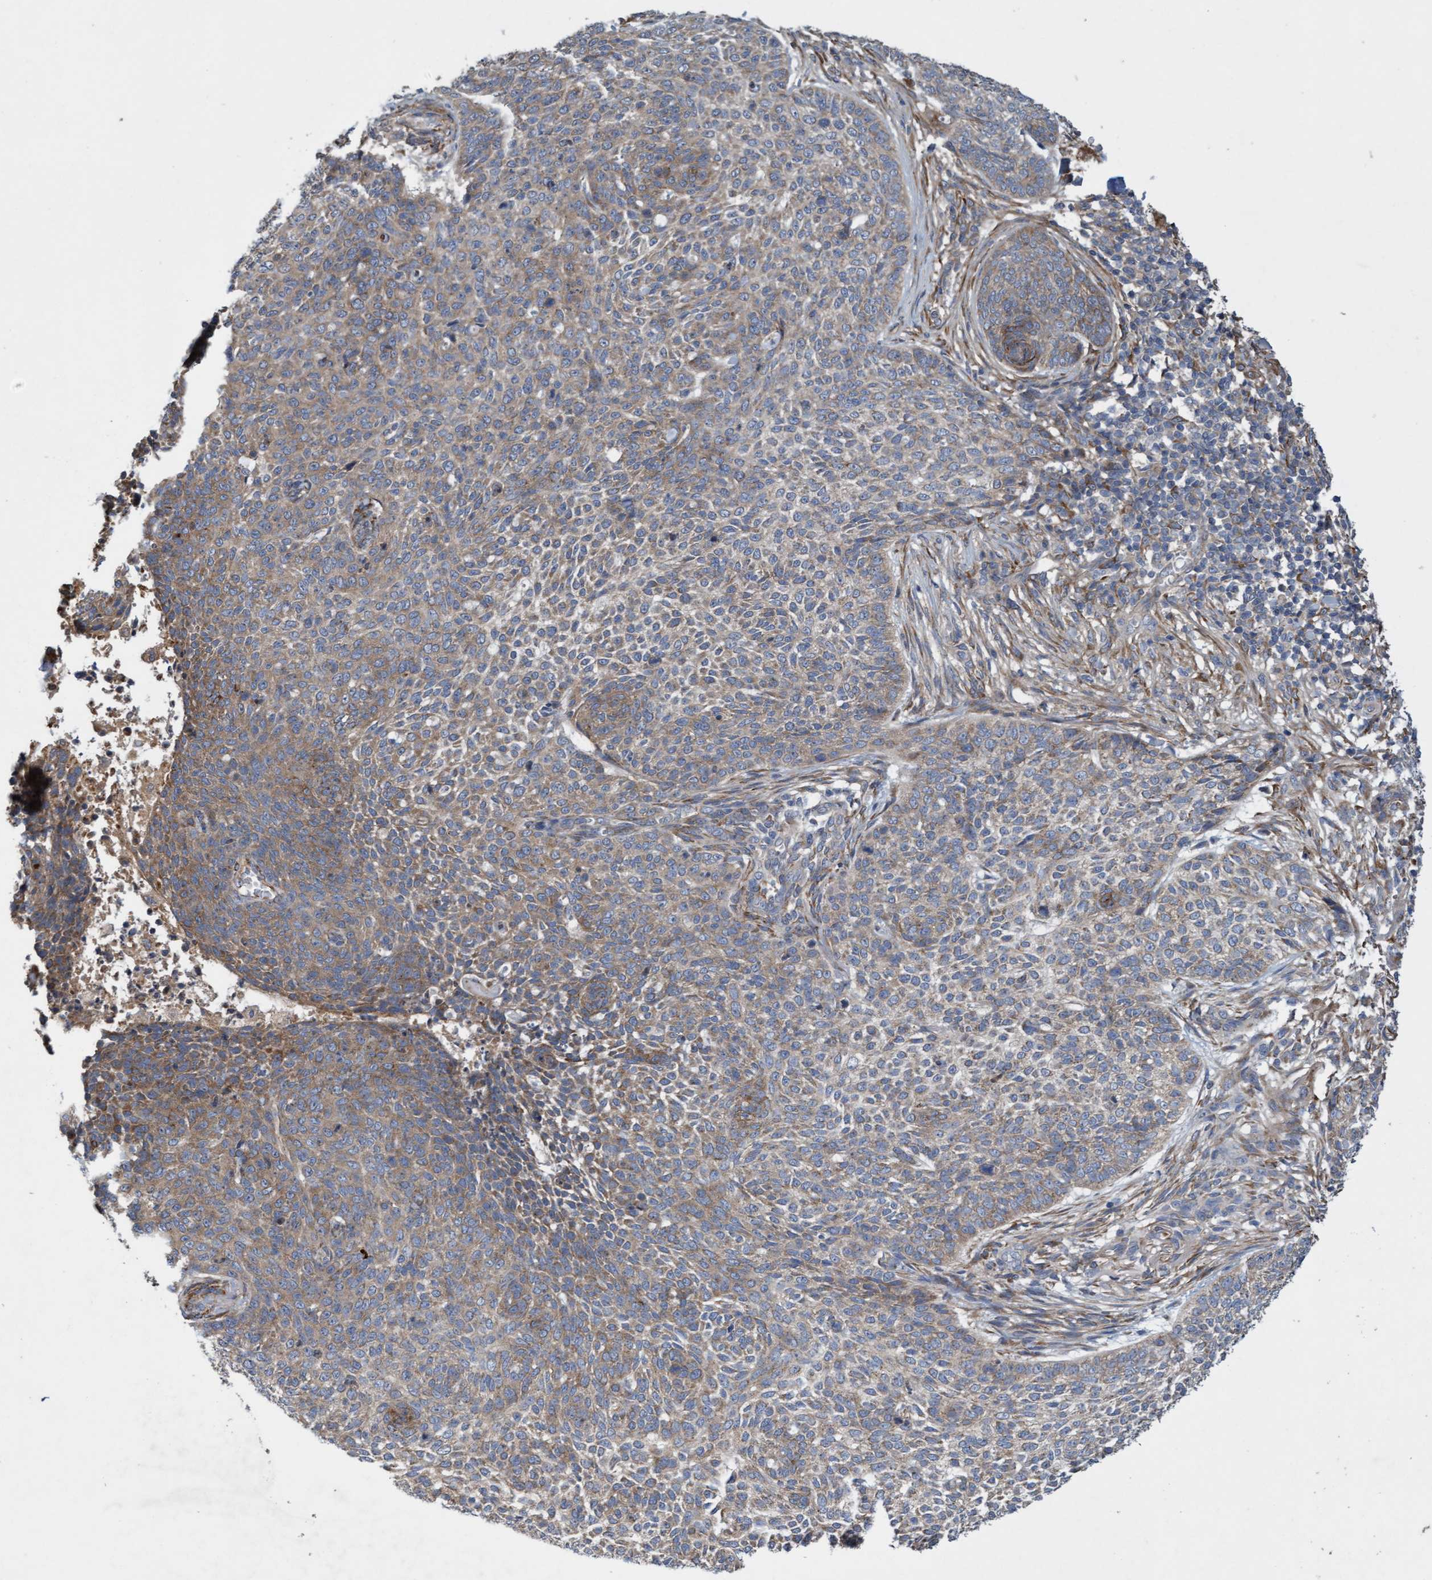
{"staining": {"intensity": "weak", "quantity": ">75%", "location": "cytoplasmic/membranous"}, "tissue": "skin cancer", "cell_type": "Tumor cells", "image_type": "cancer", "snomed": [{"axis": "morphology", "description": "Basal cell carcinoma"}, {"axis": "topography", "description": "Skin"}], "caption": "Skin cancer stained with DAB (3,3'-diaminobenzidine) IHC reveals low levels of weak cytoplasmic/membranous staining in about >75% of tumor cells.", "gene": "DDHD2", "patient": {"sex": "female", "age": 64}}